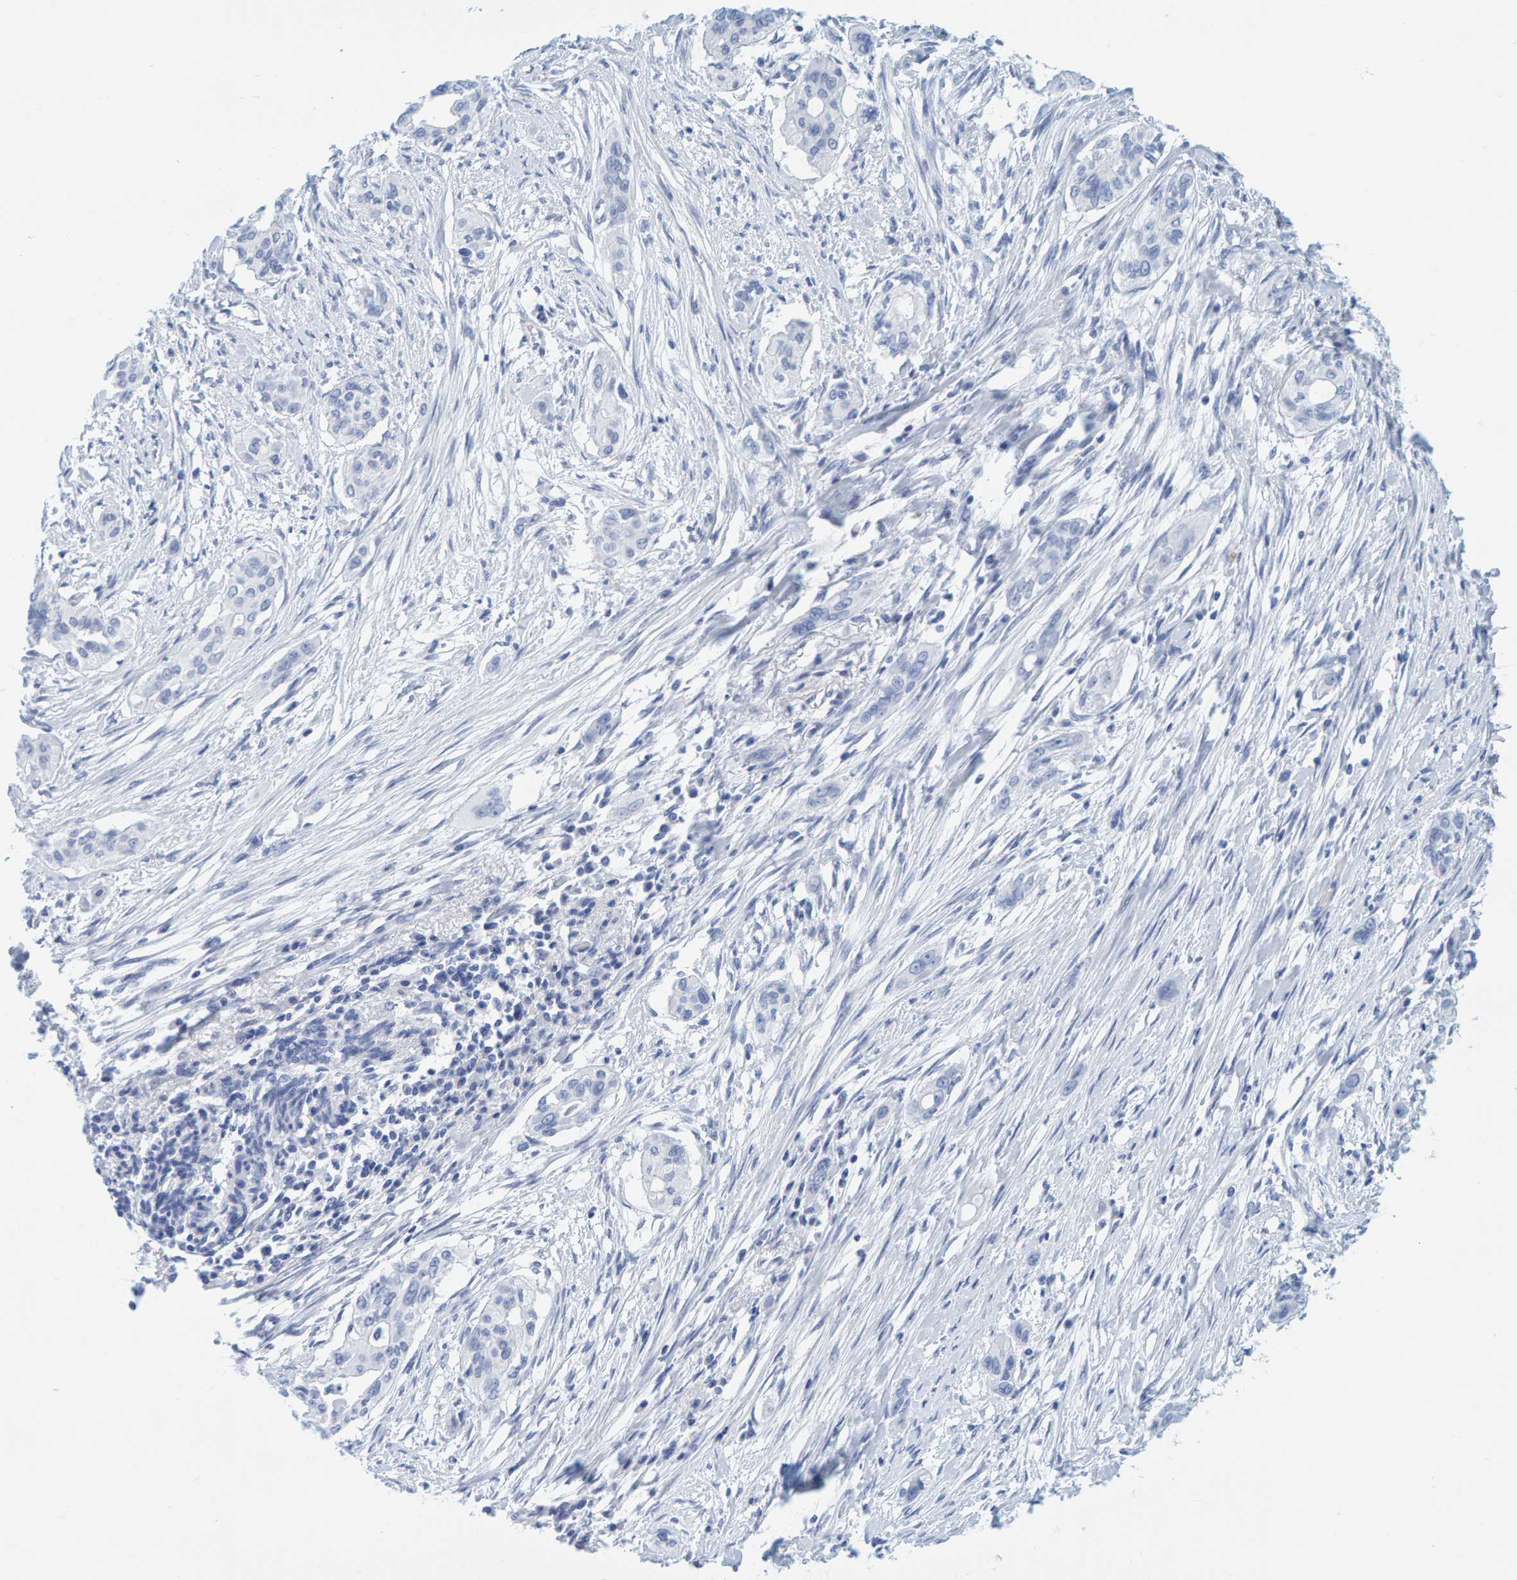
{"staining": {"intensity": "negative", "quantity": "none", "location": "none"}, "tissue": "pancreatic cancer", "cell_type": "Tumor cells", "image_type": "cancer", "snomed": [{"axis": "morphology", "description": "Adenocarcinoma, NOS"}, {"axis": "topography", "description": "Pancreas"}], "caption": "A high-resolution micrograph shows immunohistochemistry (IHC) staining of pancreatic cancer (adenocarcinoma), which shows no significant expression in tumor cells. Nuclei are stained in blue.", "gene": "SFTPC", "patient": {"sex": "female", "age": 60}}